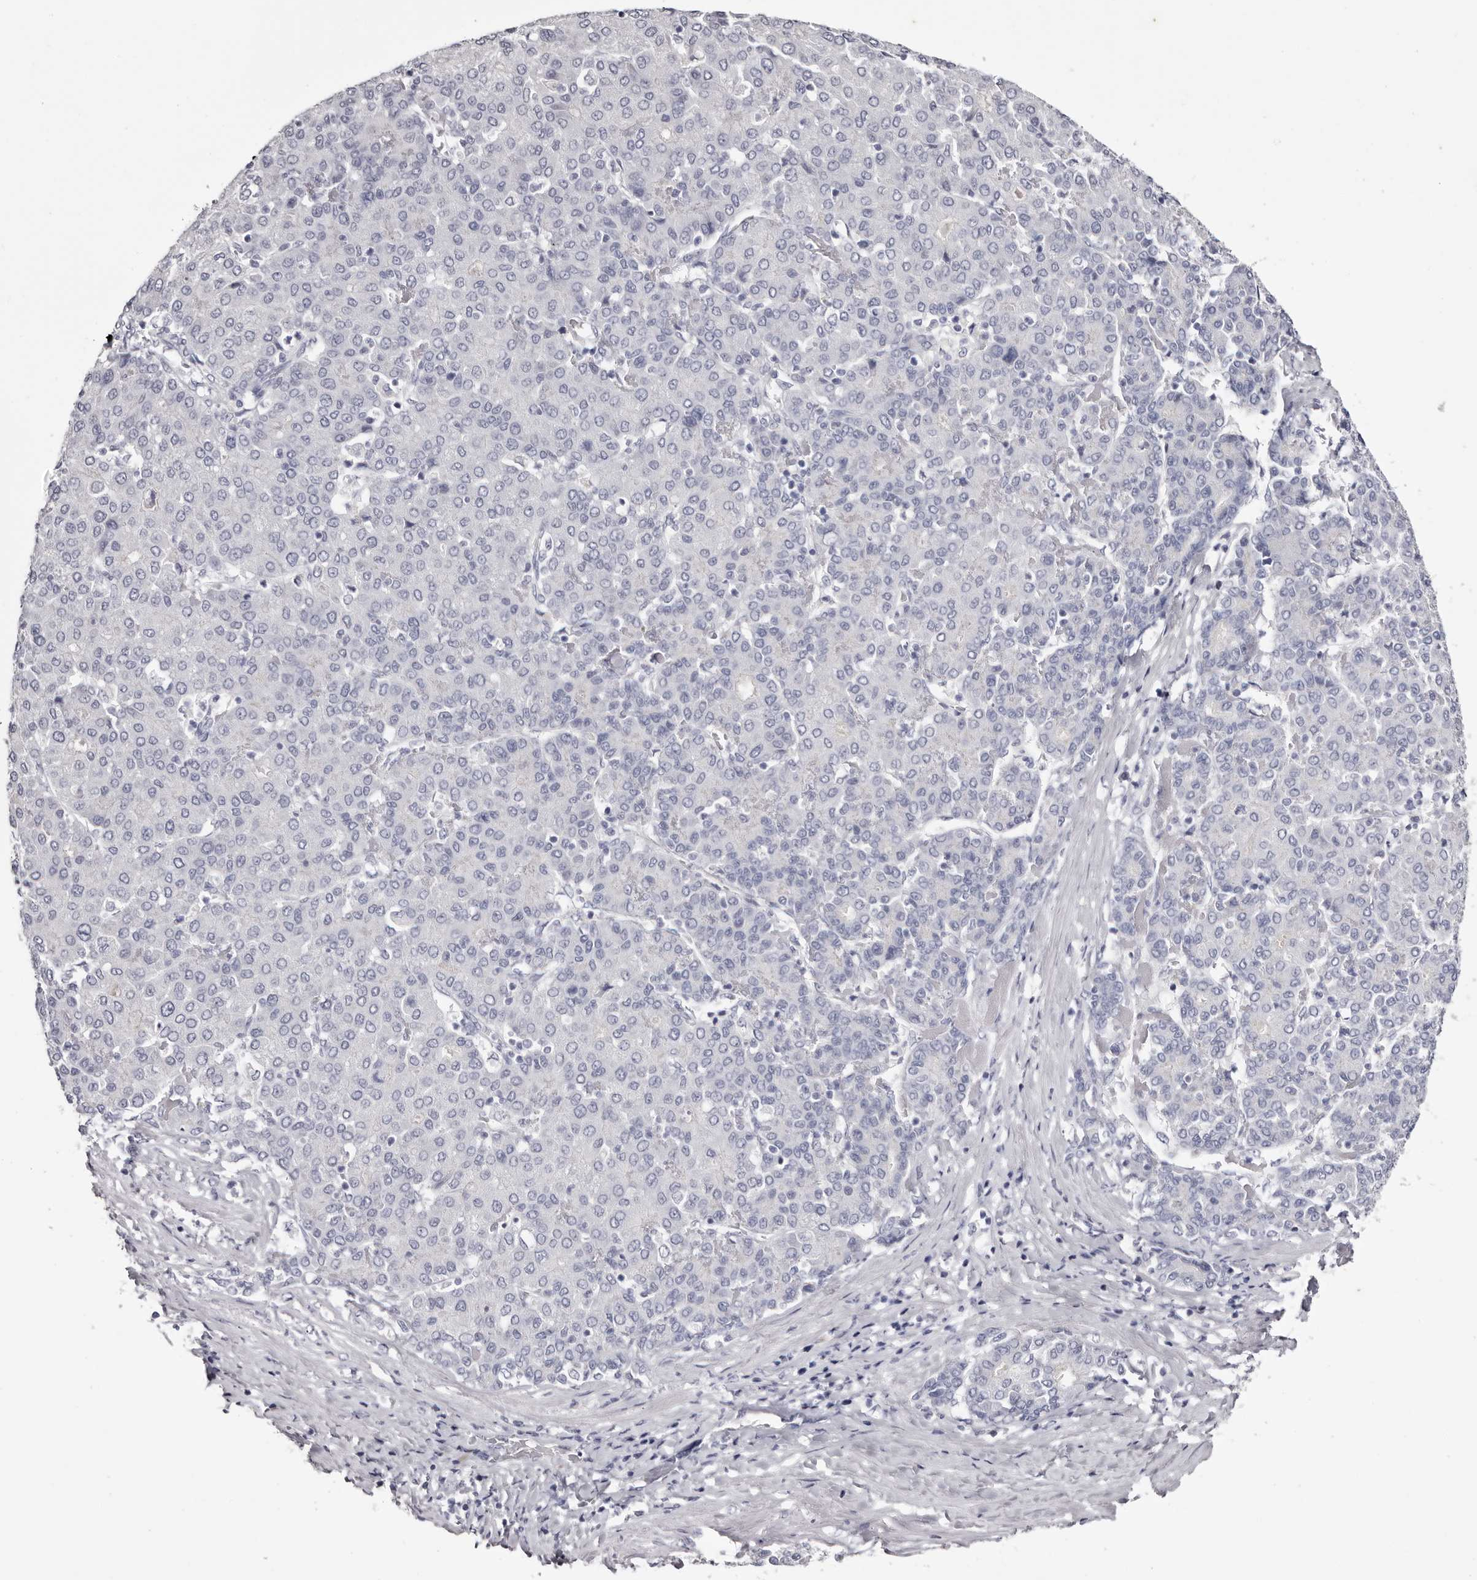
{"staining": {"intensity": "negative", "quantity": "none", "location": "none"}, "tissue": "liver cancer", "cell_type": "Tumor cells", "image_type": "cancer", "snomed": [{"axis": "morphology", "description": "Carcinoma, Hepatocellular, NOS"}, {"axis": "topography", "description": "Liver"}], "caption": "IHC of liver cancer (hepatocellular carcinoma) reveals no staining in tumor cells. (DAB immunohistochemistry (IHC) visualized using brightfield microscopy, high magnification).", "gene": "CA6", "patient": {"sex": "male", "age": 65}}